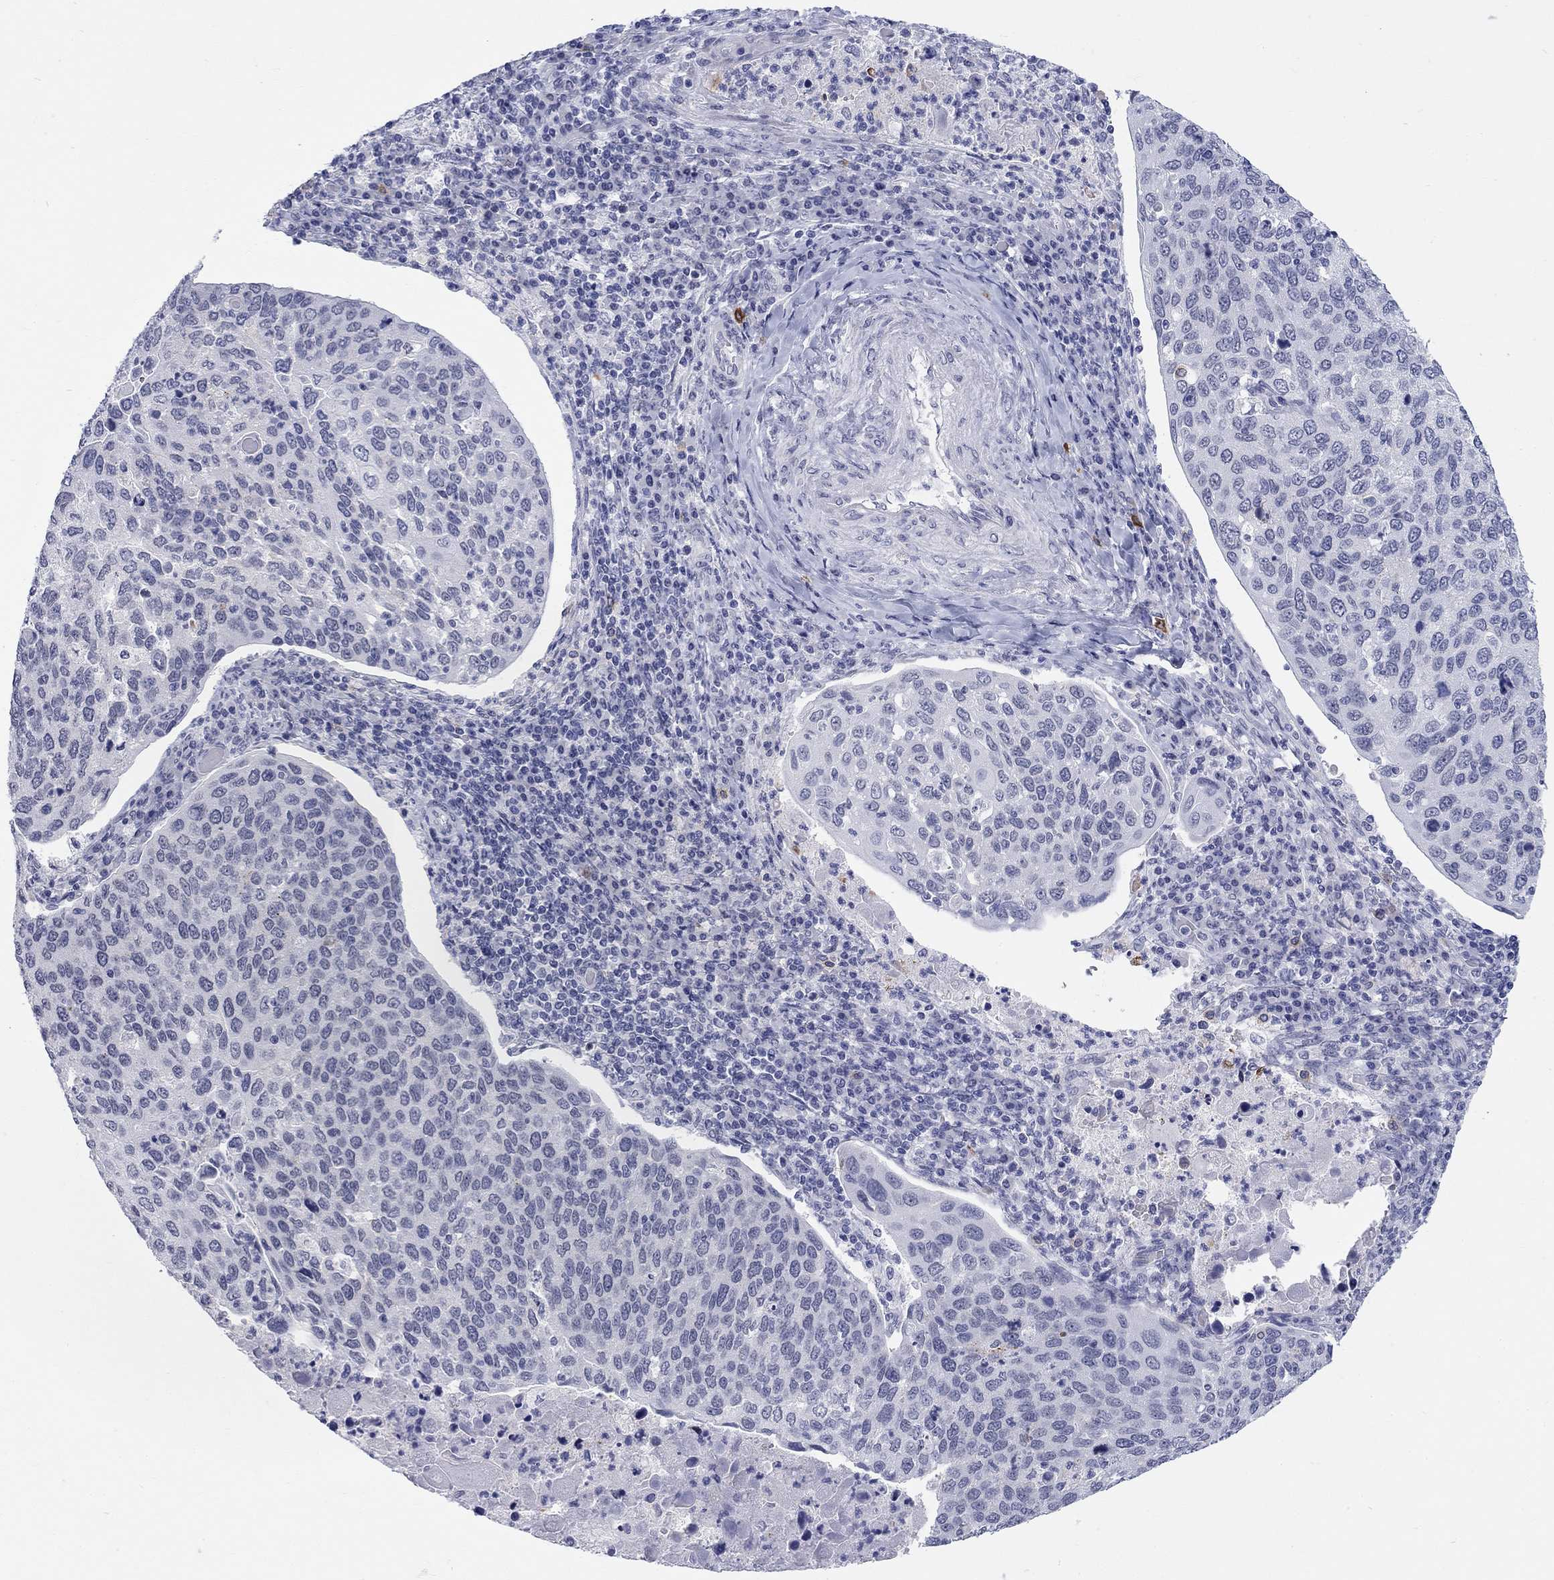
{"staining": {"intensity": "negative", "quantity": "none", "location": "none"}, "tissue": "cervical cancer", "cell_type": "Tumor cells", "image_type": "cancer", "snomed": [{"axis": "morphology", "description": "Squamous cell carcinoma, NOS"}, {"axis": "topography", "description": "Cervix"}], "caption": "This is an immunohistochemistry histopathology image of cervical squamous cell carcinoma. There is no positivity in tumor cells.", "gene": "ECEL1", "patient": {"sex": "female", "age": 54}}